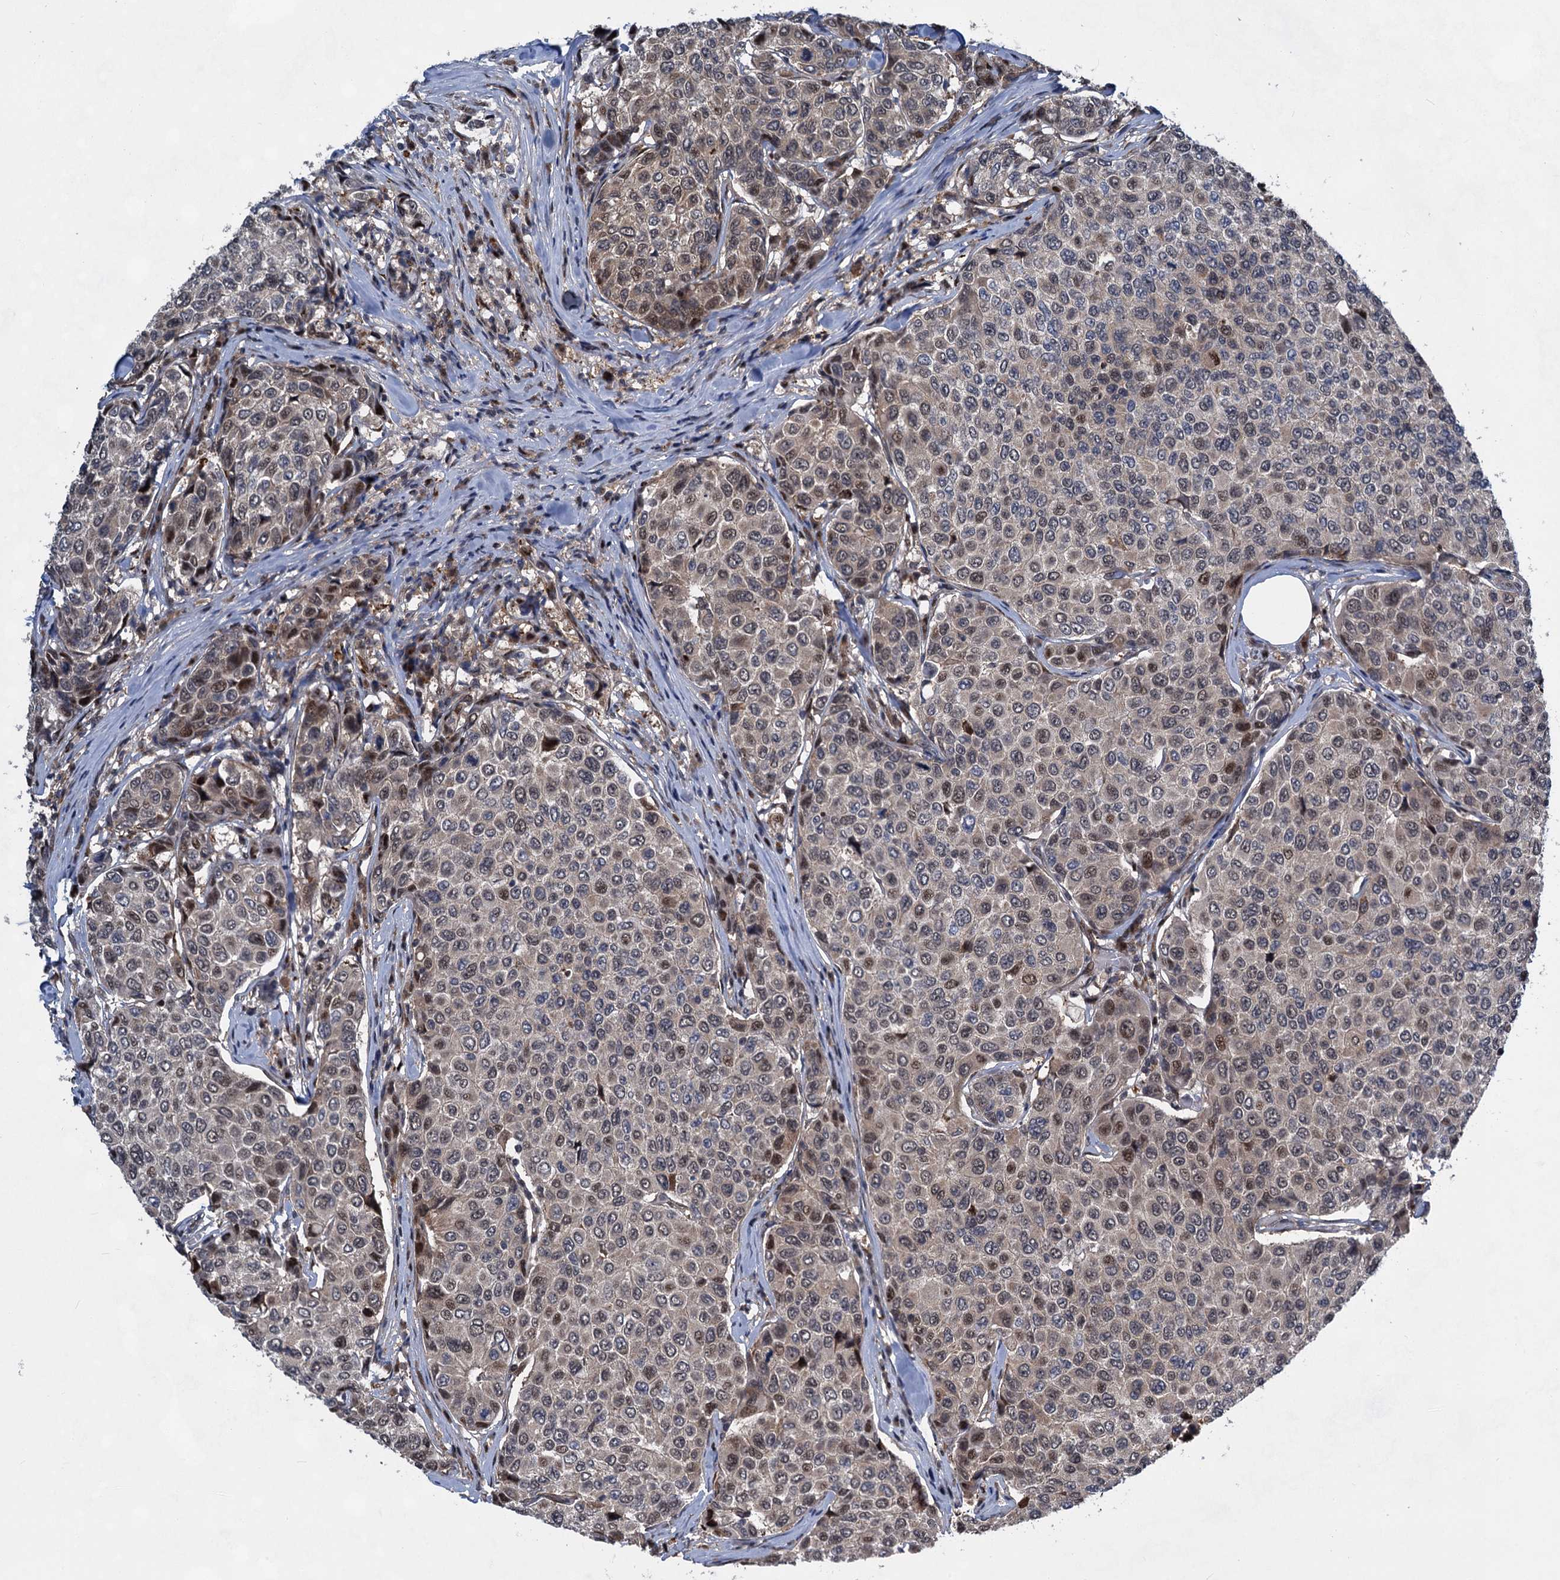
{"staining": {"intensity": "moderate", "quantity": "<25%", "location": "nuclear"}, "tissue": "breast cancer", "cell_type": "Tumor cells", "image_type": "cancer", "snomed": [{"axis": "morphology", "description": "Duct carcinoma"}, {"axis": "topography", "description": "Breast"}], "caption": "Tumor cells reveal low levels of moderate nuclear staining in about <25% of cells in breast intraductal carcinoma.", "gene": "GPBP1", "patient": {"sex": "female", "age": 55}}